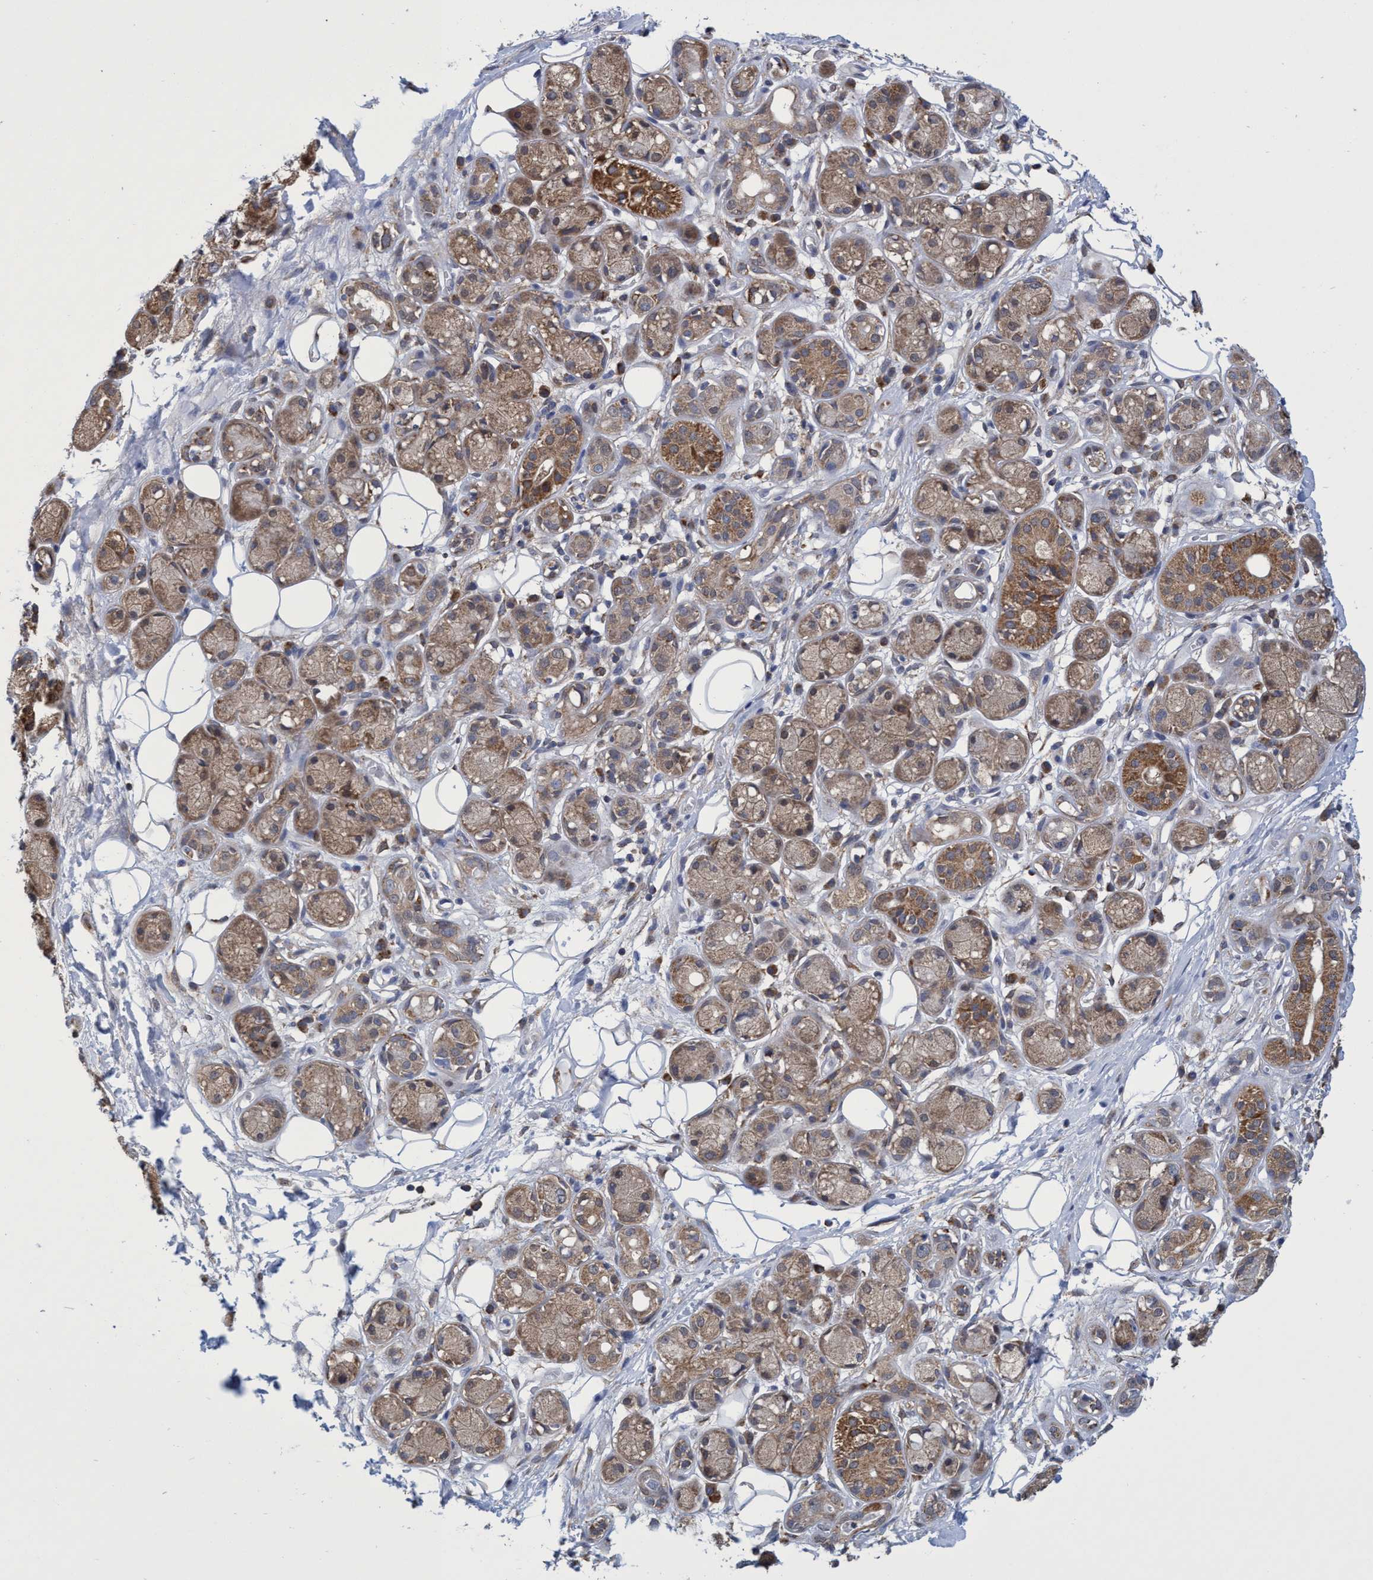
{"staining": {"intensity": "weak", "quantity": "<25%", "location": "cytoplasmic/membranous"}, "tissue": "adipose tissue", "cell_type": "Adipocytes", "image_type": "normal", "snomed": [{"axis": "morphology", "description": "Normal tissue, NOS"}, {"axis": "morphology", "description": "Inflammation, NOS"}, {"axis": "topography", "description": "Salivary gland"}, {"axis": "topography", "description": "Peripheral nerve tissue"}], "caption": "Immunohistochemistry micrograph of normal adipose tissue stained for a protein (brown), which demonstrates no staining in adipocytes.", "gene": "CRYZ", "patient": {"sex": "female", "age": 75}}